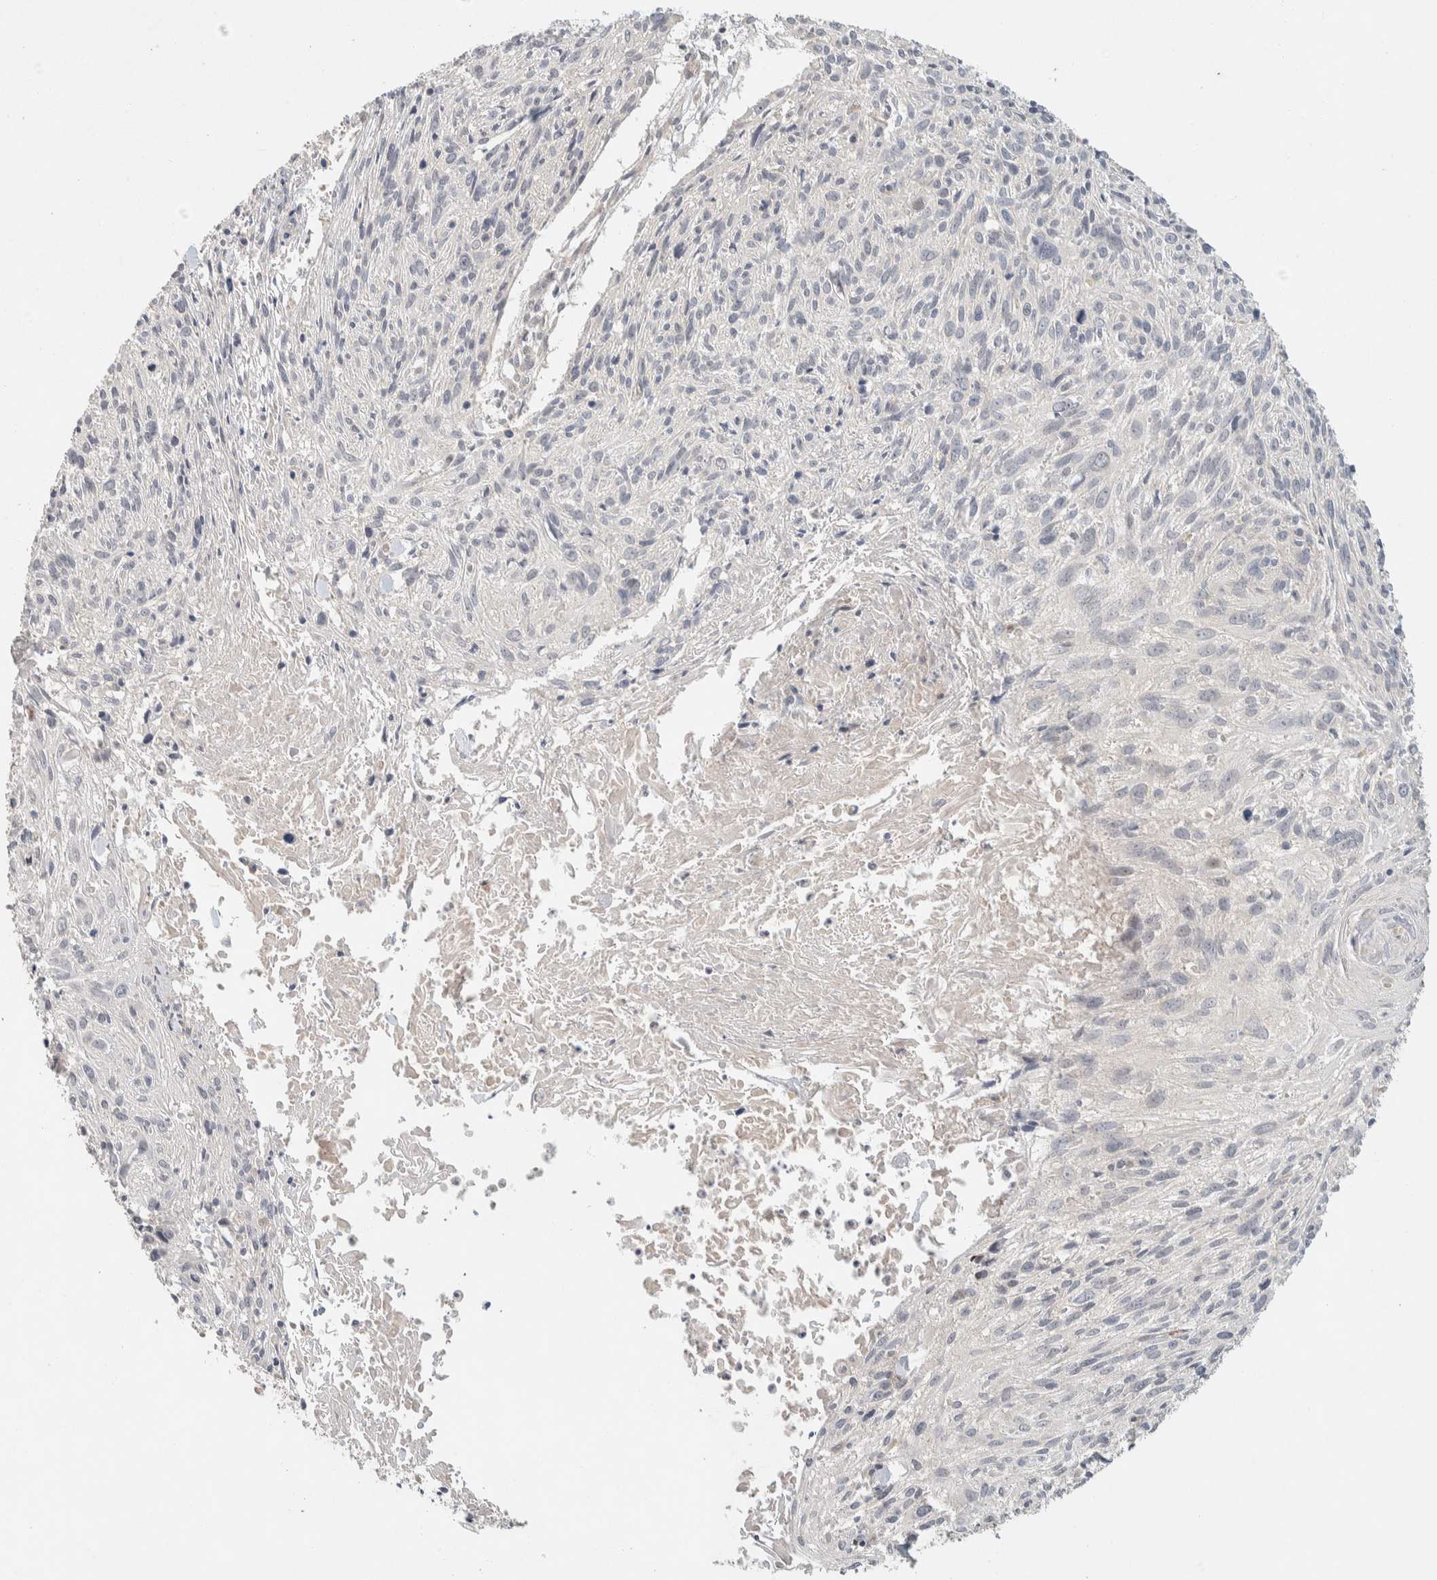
{"staining": {"intensity": "negative", "quantity": "none", "location": "none"}, "tissue": "cervical cancer", "cell_type": "Tumor cells", "image_type": "cancer", "snomed": [{"axis": "morphology", "description": "Squamous cell carcinoma, NOS"}, {"axis": "topography", "description": "Cervix"}], "caption": "Immunohistochemical staining of human cervical cancer displays no significant expression in tumor cells. (Brightfield microscopy of DAB immunohistochemistry at high magnification).", "gene": "KIF9", "patient": {"sex": "female", "age": 51}}